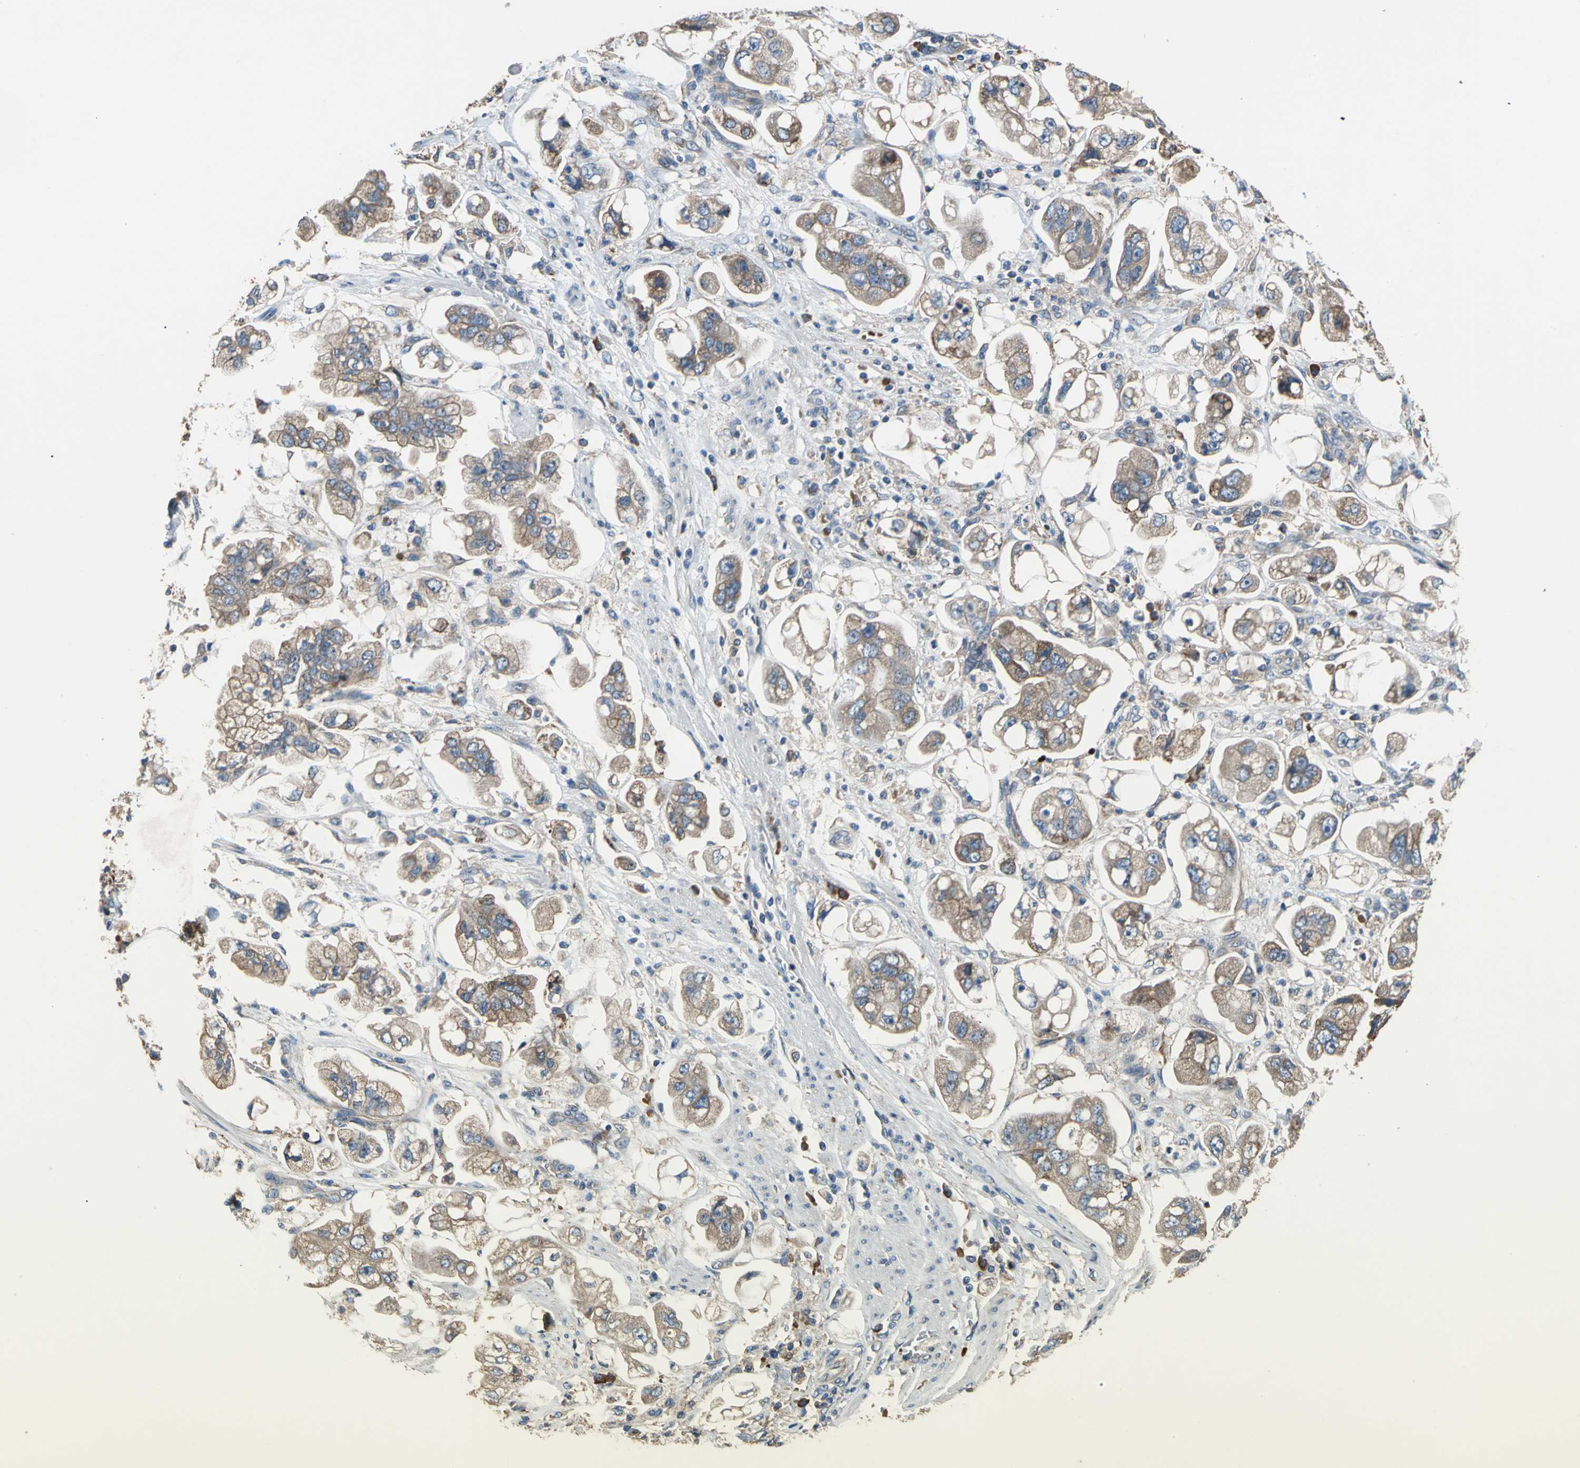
{"staining": {"intensity": "moderate", "quantity": ">75%", "location": "cytoplasmic/membranous"}, "tissue": "stomach cancer", "cell_type": "Tumor cells", "image_type": "cancer", "snomed": [{"axis": "morphology", "description": "Adenocarcinoma, NOS"}, {"axis": "topography", "description": "Stomach"}], "caption": "Human stomach cancer stained for a protein (brown) shows moderate cytoplasmic/membranous positive expression in about >75% of tumor cells.", "gene": "HEPH", "patient": {"sex": "male", "age": 62}}